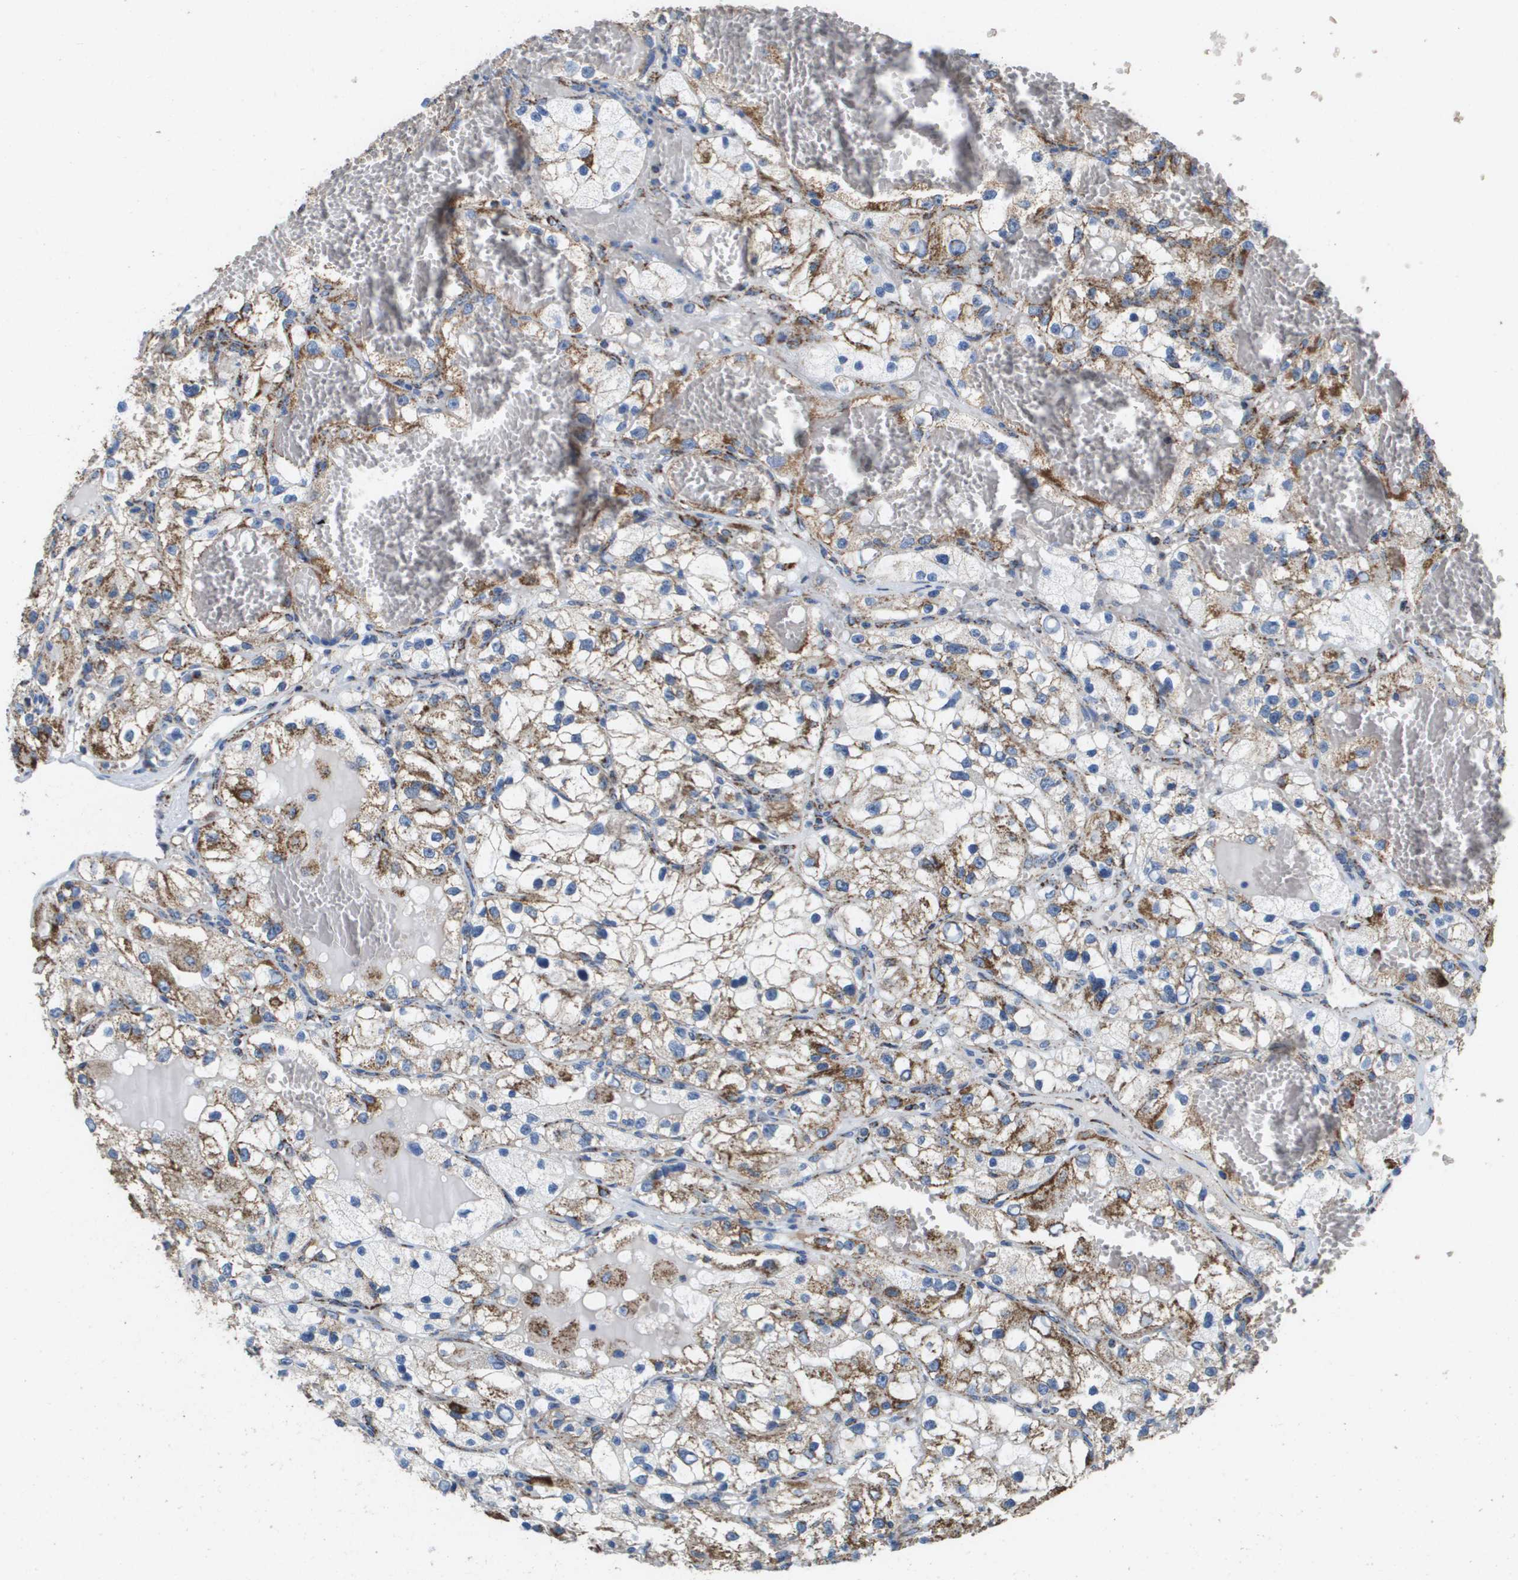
{"staining": {"intensity": "strong", "quantity": ">75%", "location": "cytoplasmic/membranous"}, "tissue": "renal cancer", "cell_type": "Tumor cells", "image_type": "cancer", "snomed": [{"axis": "morphology", "description": "Adenocarcinoma, NOS"}, {"axis": "topography", "description": "Kidney"}], "caption": "Renal adenocarcinoma stained with DAB immunohistochemistry reveals high levels of strong cytoplasmic/membranous expression in approximately >75% of tumor cells.", "gene": "ATP5F1B", "patient": {"sex": "female", "age": 57}}